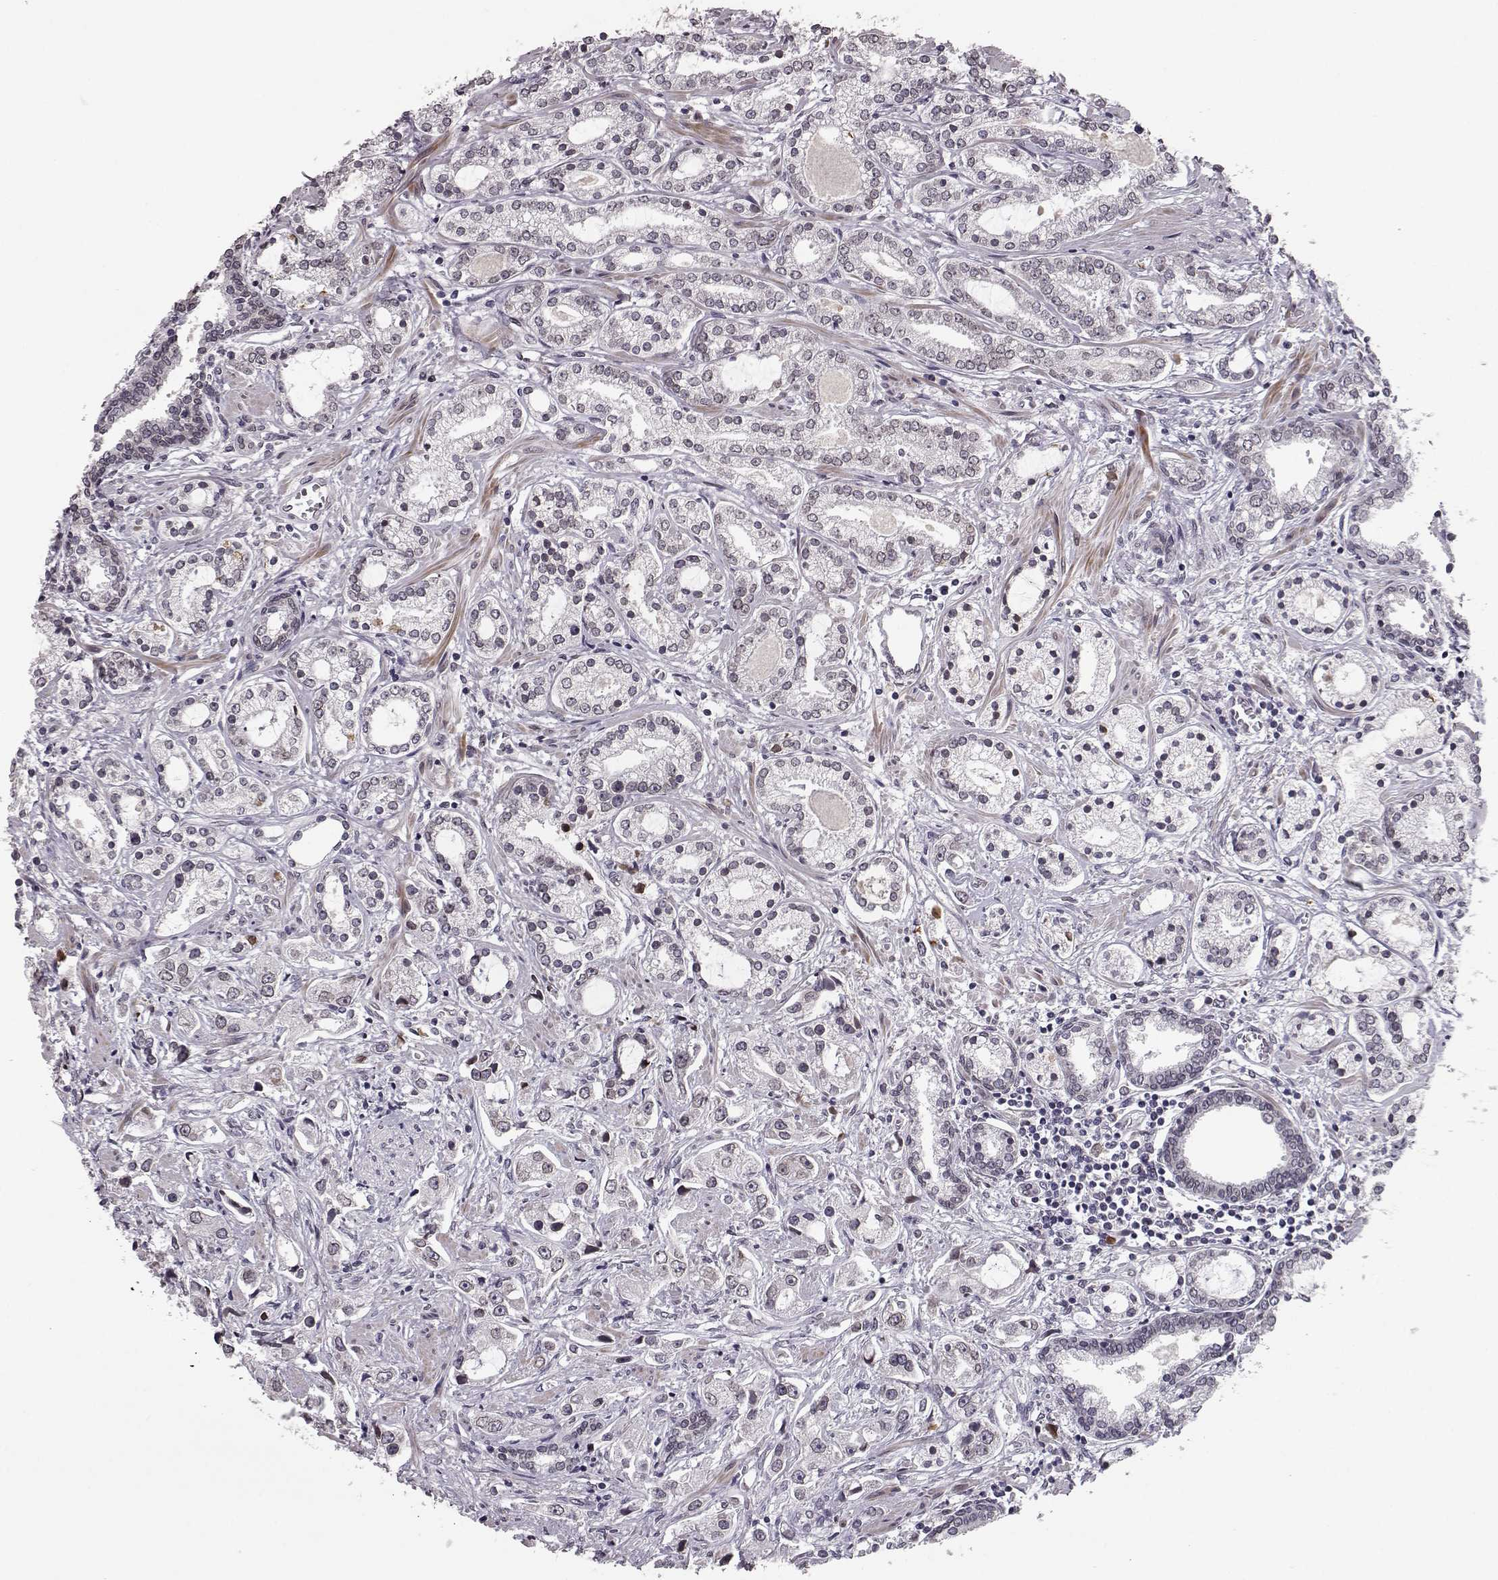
{"staining": {"intensity": "weak", "quantity": "<25%", "location": "cytoplasmic/membranous,nuclear"}, "tissue": "prostate cancer", "cell_type": "Tumor cells", "image_type": "cancer", "snomed": [{"axis": "morphology", "description": "Adenocarcinoma, Medium grade"}, {"axis": "topography", "description": "Prostate"}], "caption": "Photomicrograph shows no protein expression in tumor cells of prostate adenocarcinoma (medium-grade) tissue.", "gene": "NUP37", "patient": {"sex": "male", "age": 57}}